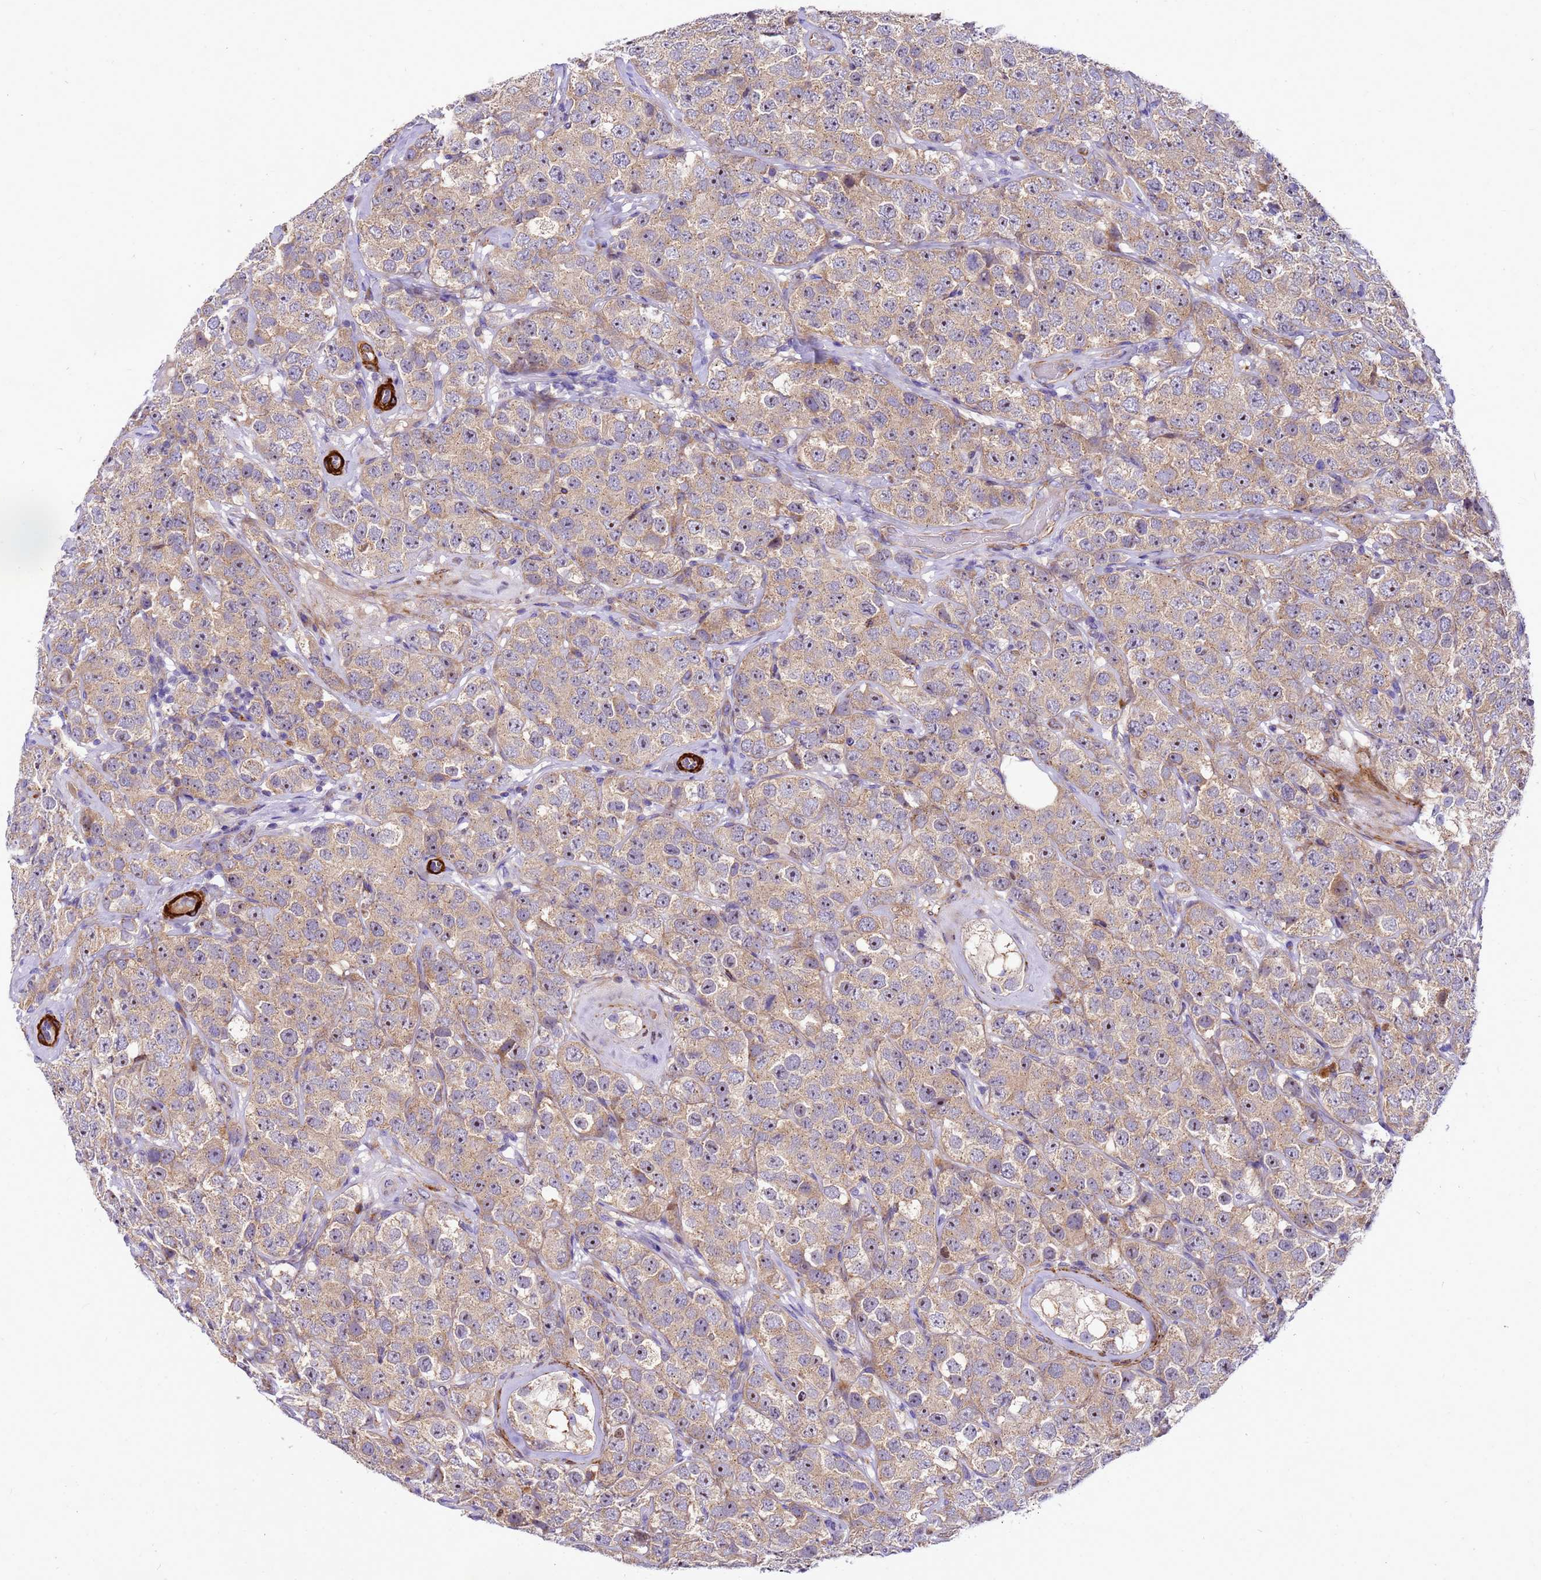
{"staining": {"intensity": "weak", "quantity": ">75%", "location": "cytoplasmic/membranous"}, "tissue": "testis cancer", "cell_type": "Tumor cells", "image_type": "cancer", "snomed": [{"axis": "morphology", "description": "Seminoma, NOS"}, {"axis": "topography", "description": "Testis"}], "caption": "The immunohistochemical stain labels weak cytoplasmic/membranous positivity in tumor cells of testis seminoma tissue. Immunohistochemistry (ihc) stains the protein in brown and the nuclei are stained blue.", "gene": "POP7", "patient": {"sex": "male", "age": 28}}